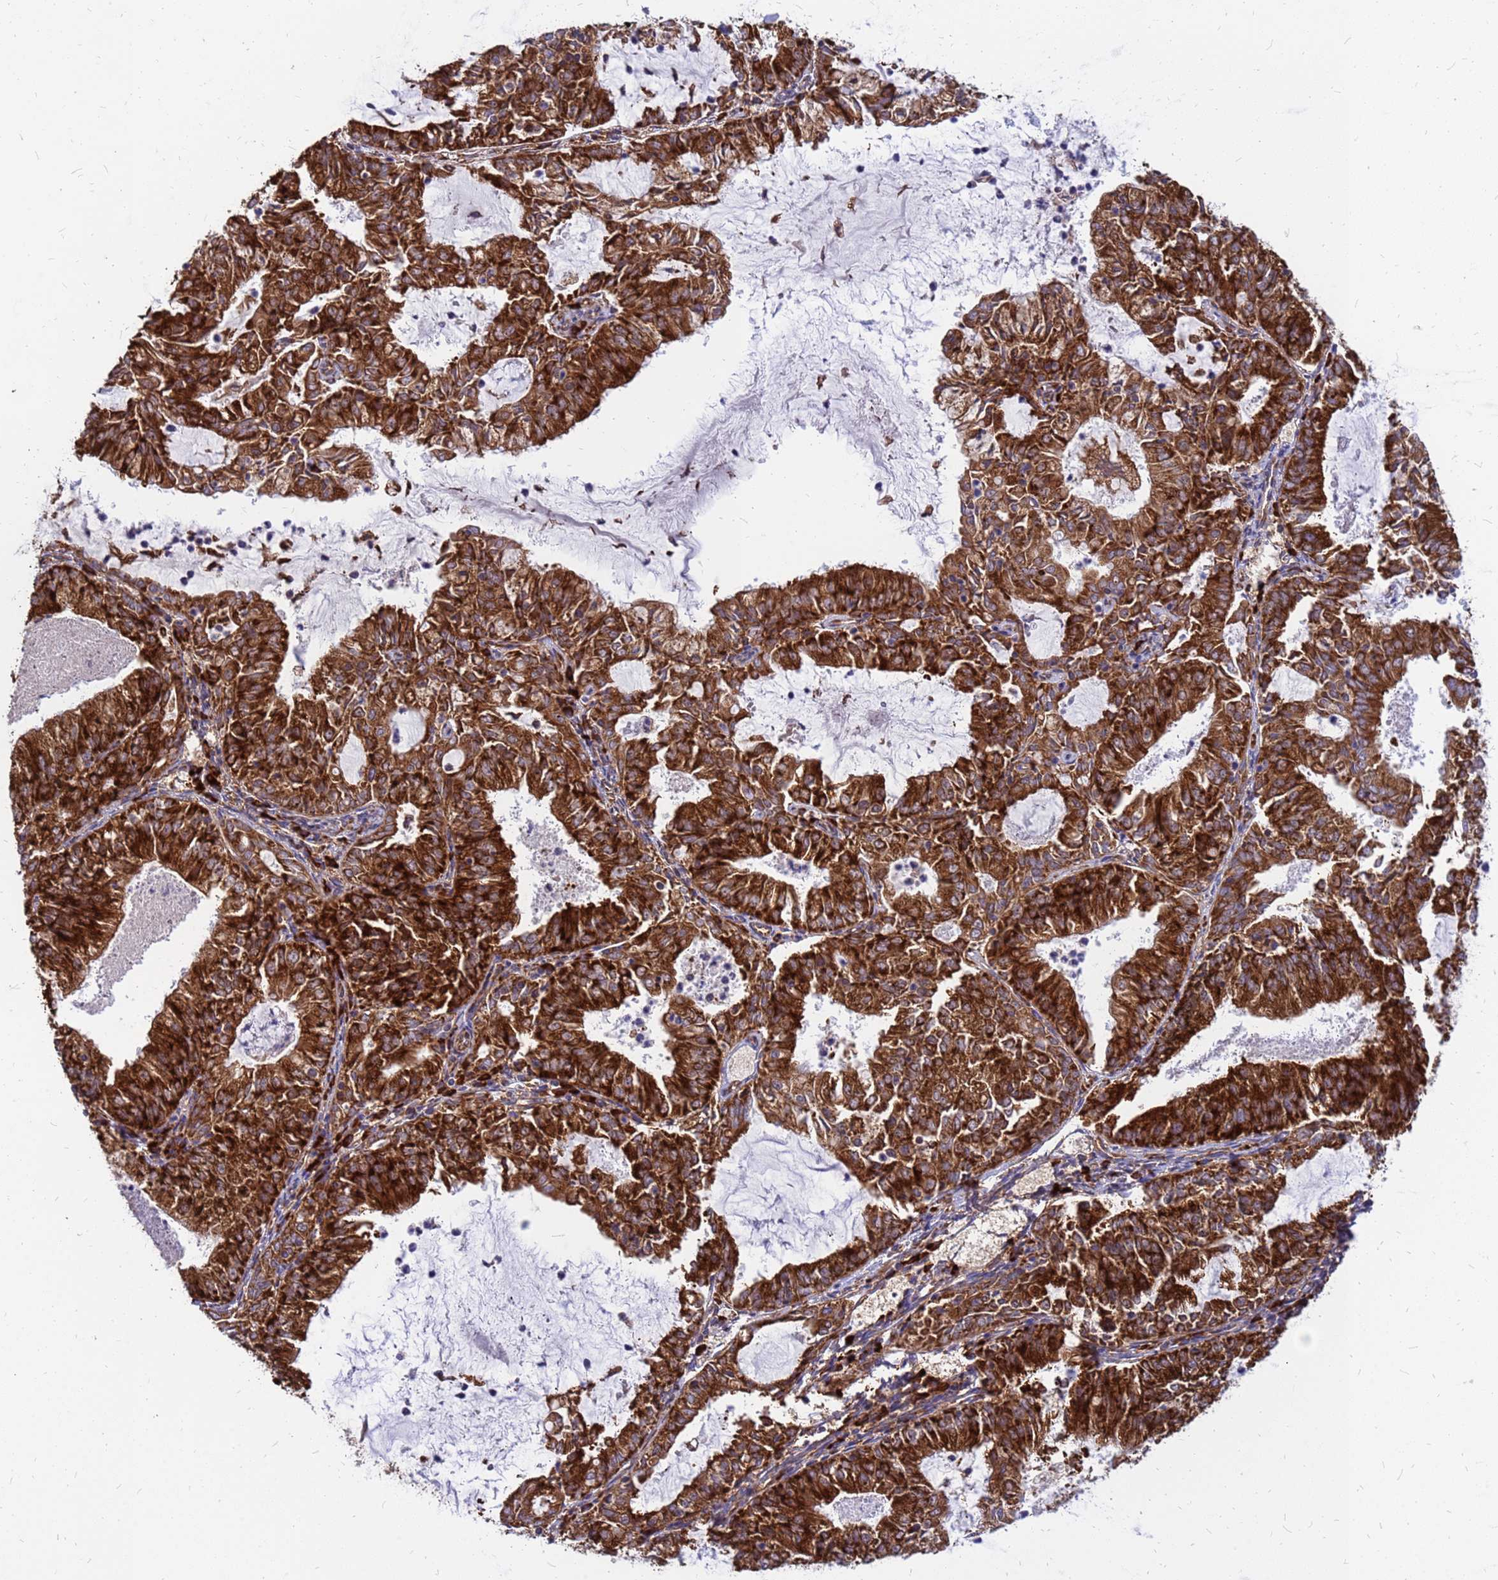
{"staining": {"intensity": "strong", "quantity": ">75%", "location": "cytoplasmic/membranous"}, "tissue": "endometrial cancer", "cell_type": "Tumor cells", "image_type": "cancer", "snomed": [{"axis": "morphology", "description": "Adenocarcinoma, NOS"}, {"axis": "topography", "description": "Endometrium"}], "caption": "This image exhibits endometrial cancer stained with immunohistochemistry to label a protein in brown. The cytoplasmic/membranous of tumor cells show strong positivity for the protein. Nuclei are counter-stained blue.", "gene": "RPL8", "patient": {"sex": "female", "age": 57}}